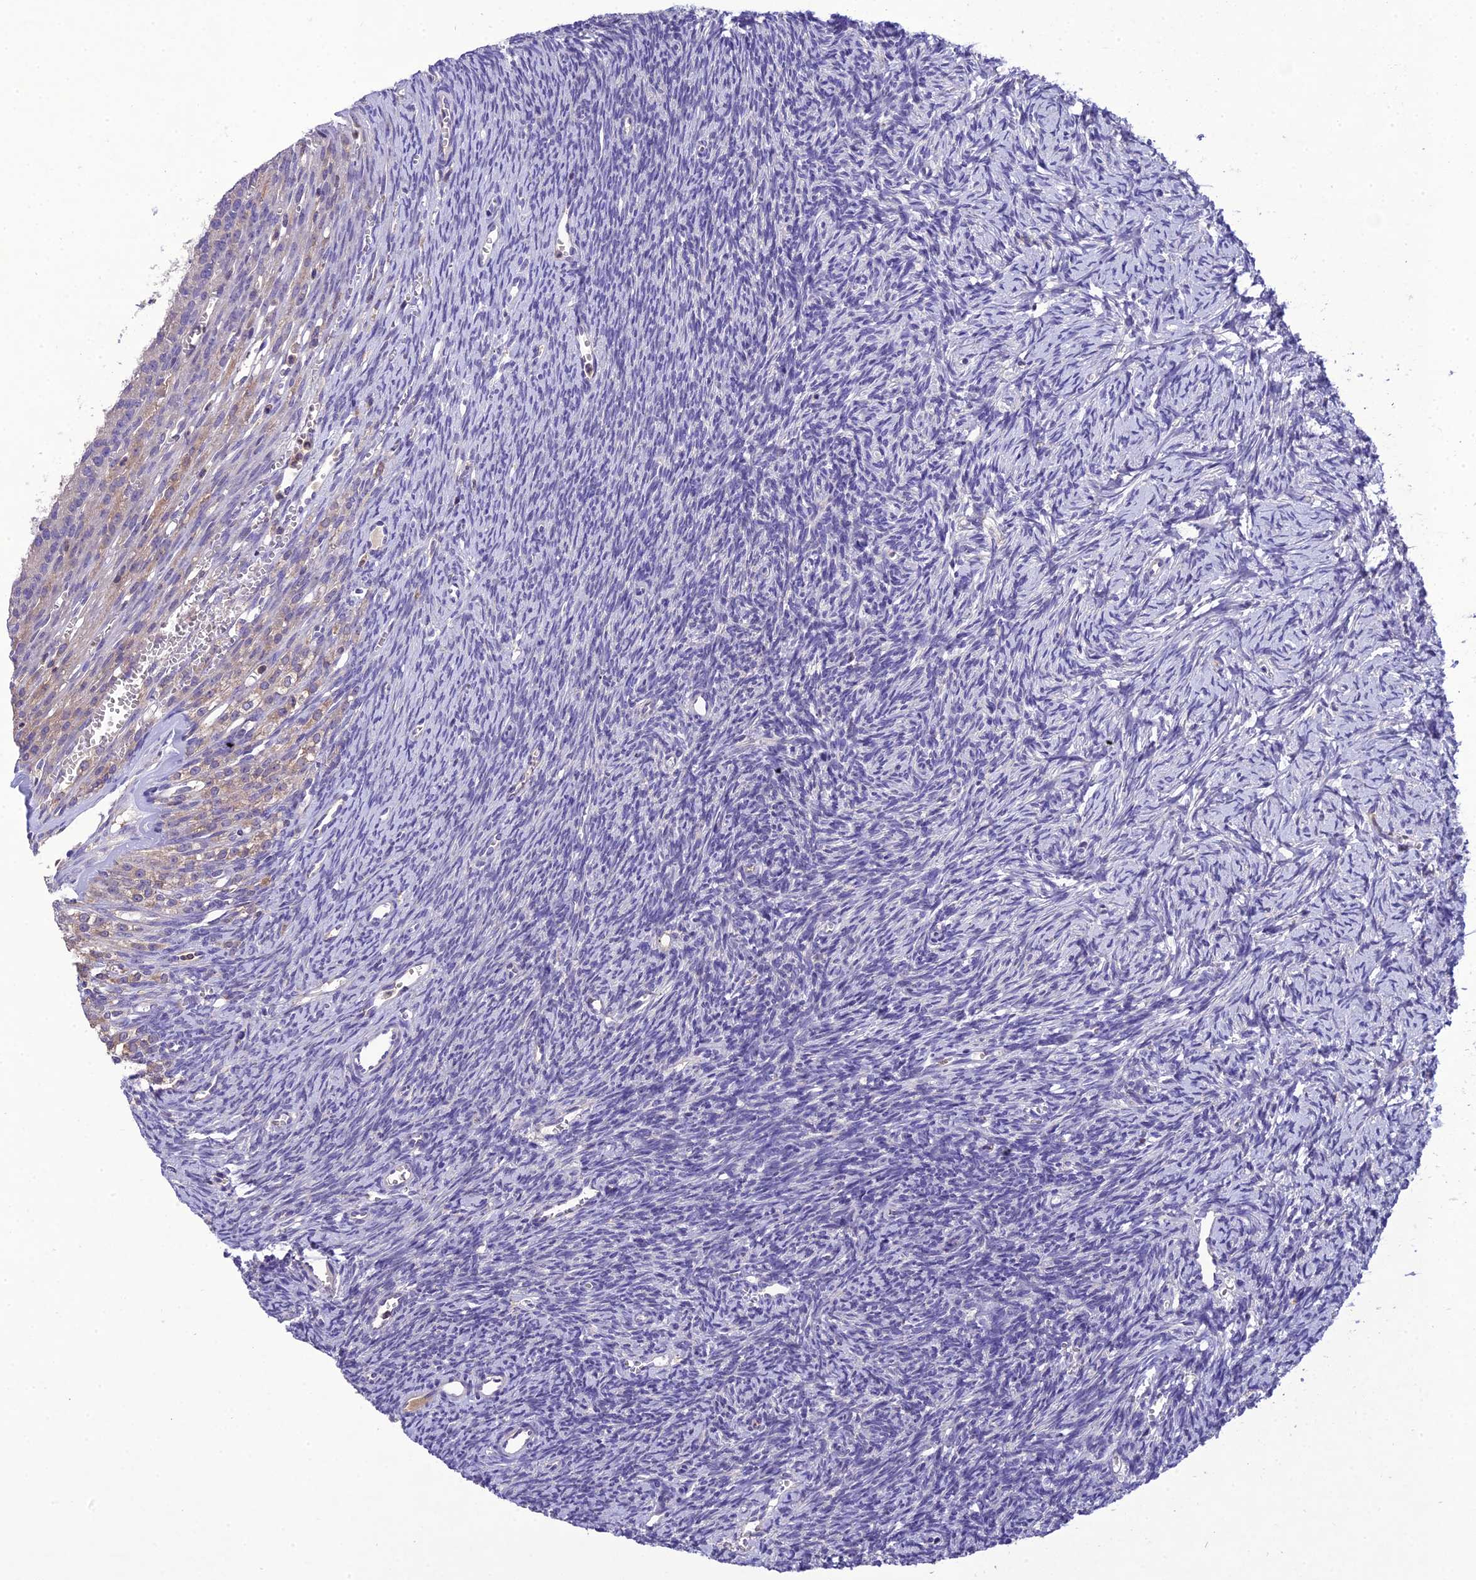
{"staining": {"intensity": "negative", "quantity": "none", "location": "none"}, "tissue": "ovary", "cell_type": "Ovarian stroma cells", "image_type": "normal", "snomed": [{"axis": "morphology", "description": "Normal tissue, NOS"}, {"axis": "topography", "description": "Ovary"}], "caption": "The micrograph reveals no staining of ovarian stroma cells in benign ovary.", "gene": "SNX24", "patient": {"sex": "female", "age": 39}}